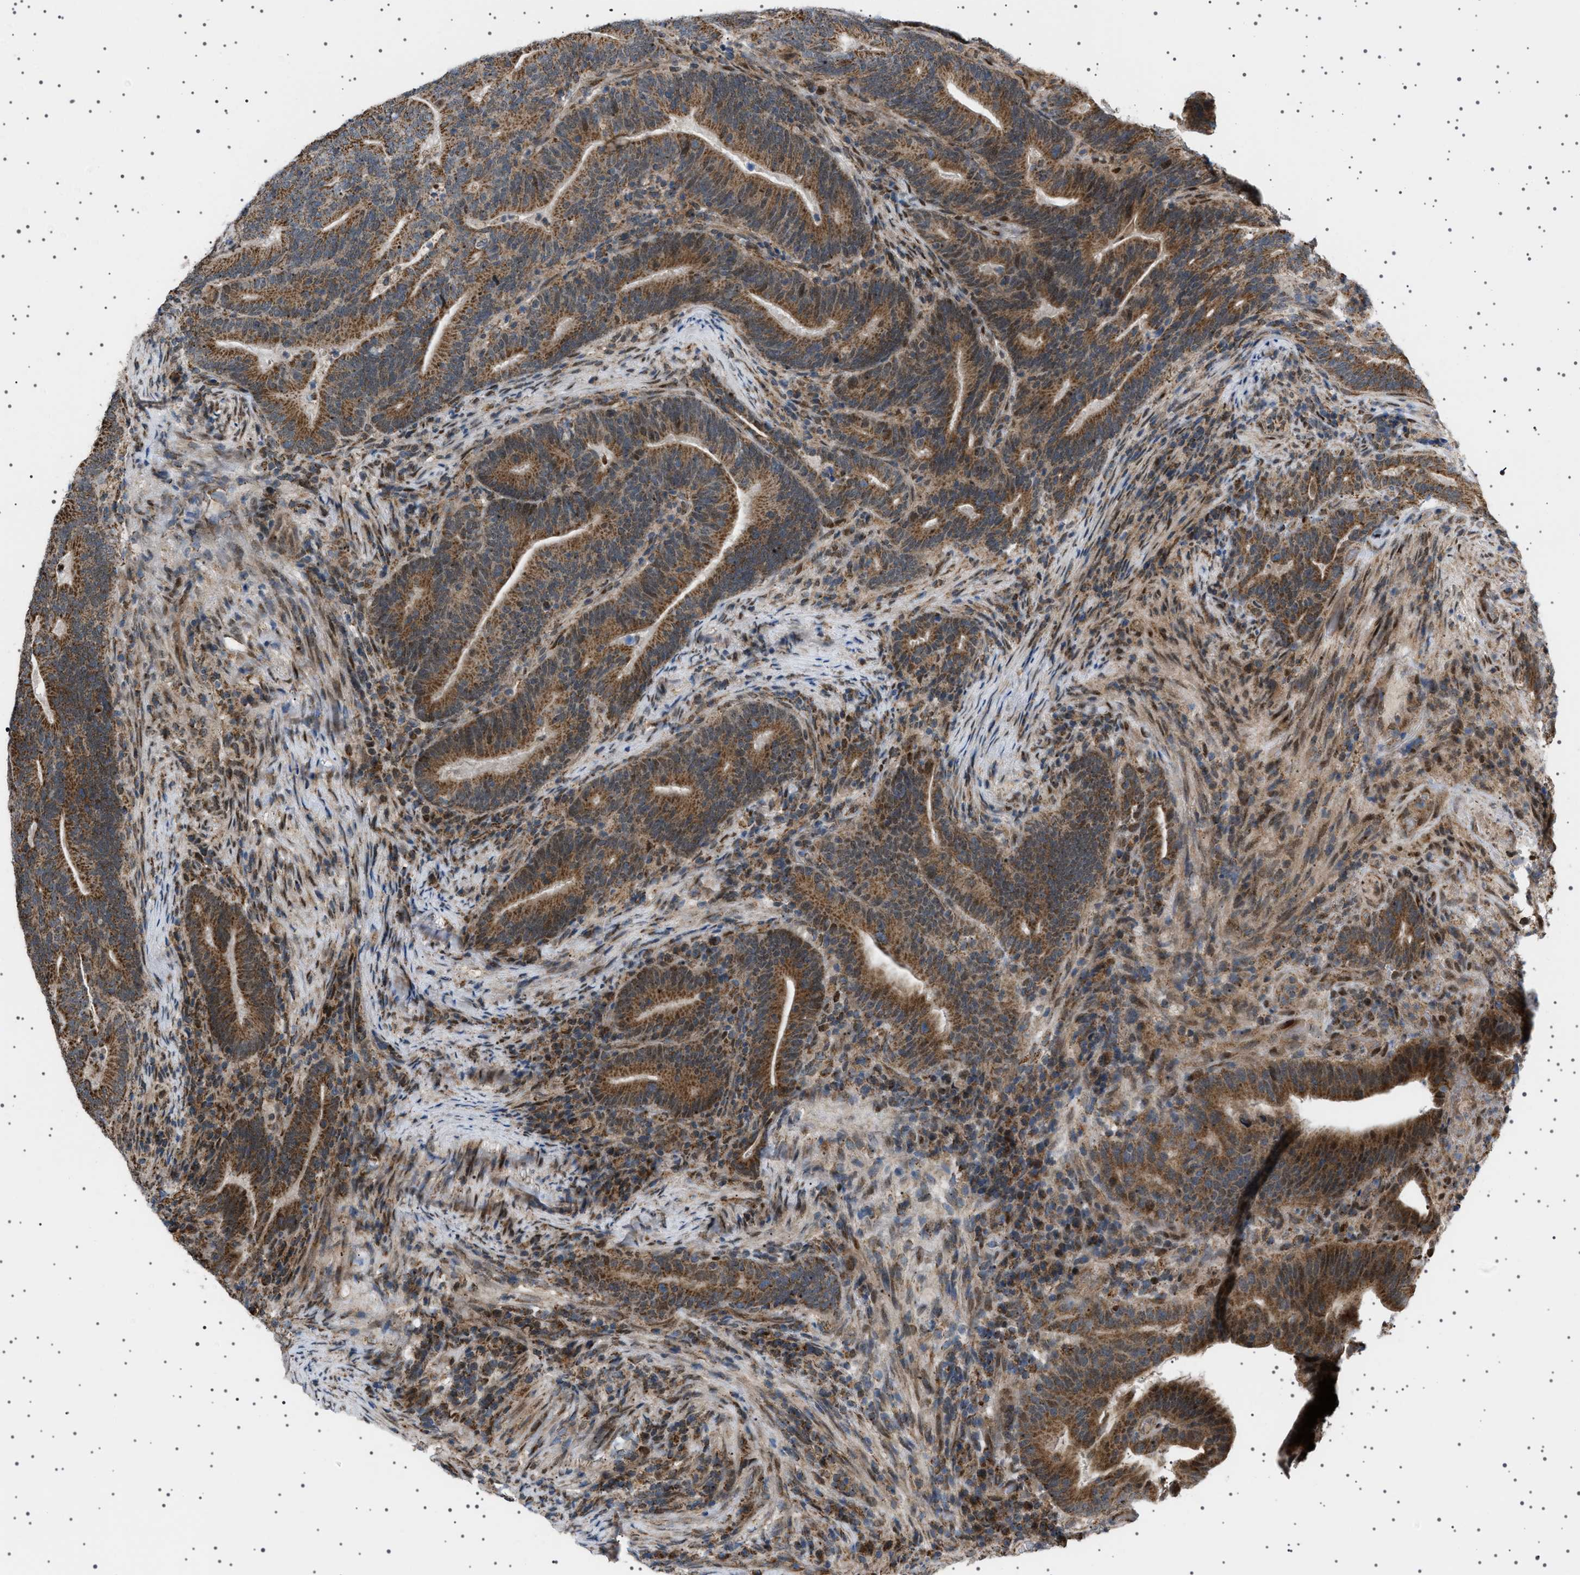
{"staining": {"intensity": "strong", "quantity": ">75%", "location": "cytoplasmic/membranous"}, "tissue": "colorectal cancer", "cell_type": "Tumor cells", "image_type": "cancer", "snomed": [{"axis": "morphology", "description": "Adenocarcinoma, NOS"}, {"axis": "topography", "description": "Colon"}], "caption": "Adenocarcinoma (colorectal) tissue reveals strong cytoplasmic/membranous staining in about >75% of tumor cells, visualized by immunohistochemistry. (DAB (3,3'-diaminobenzidine) IHC with brightfield microscopy, high magnification).", "gene": "MELK", "patient": {"sex": "female", "age": 66}}